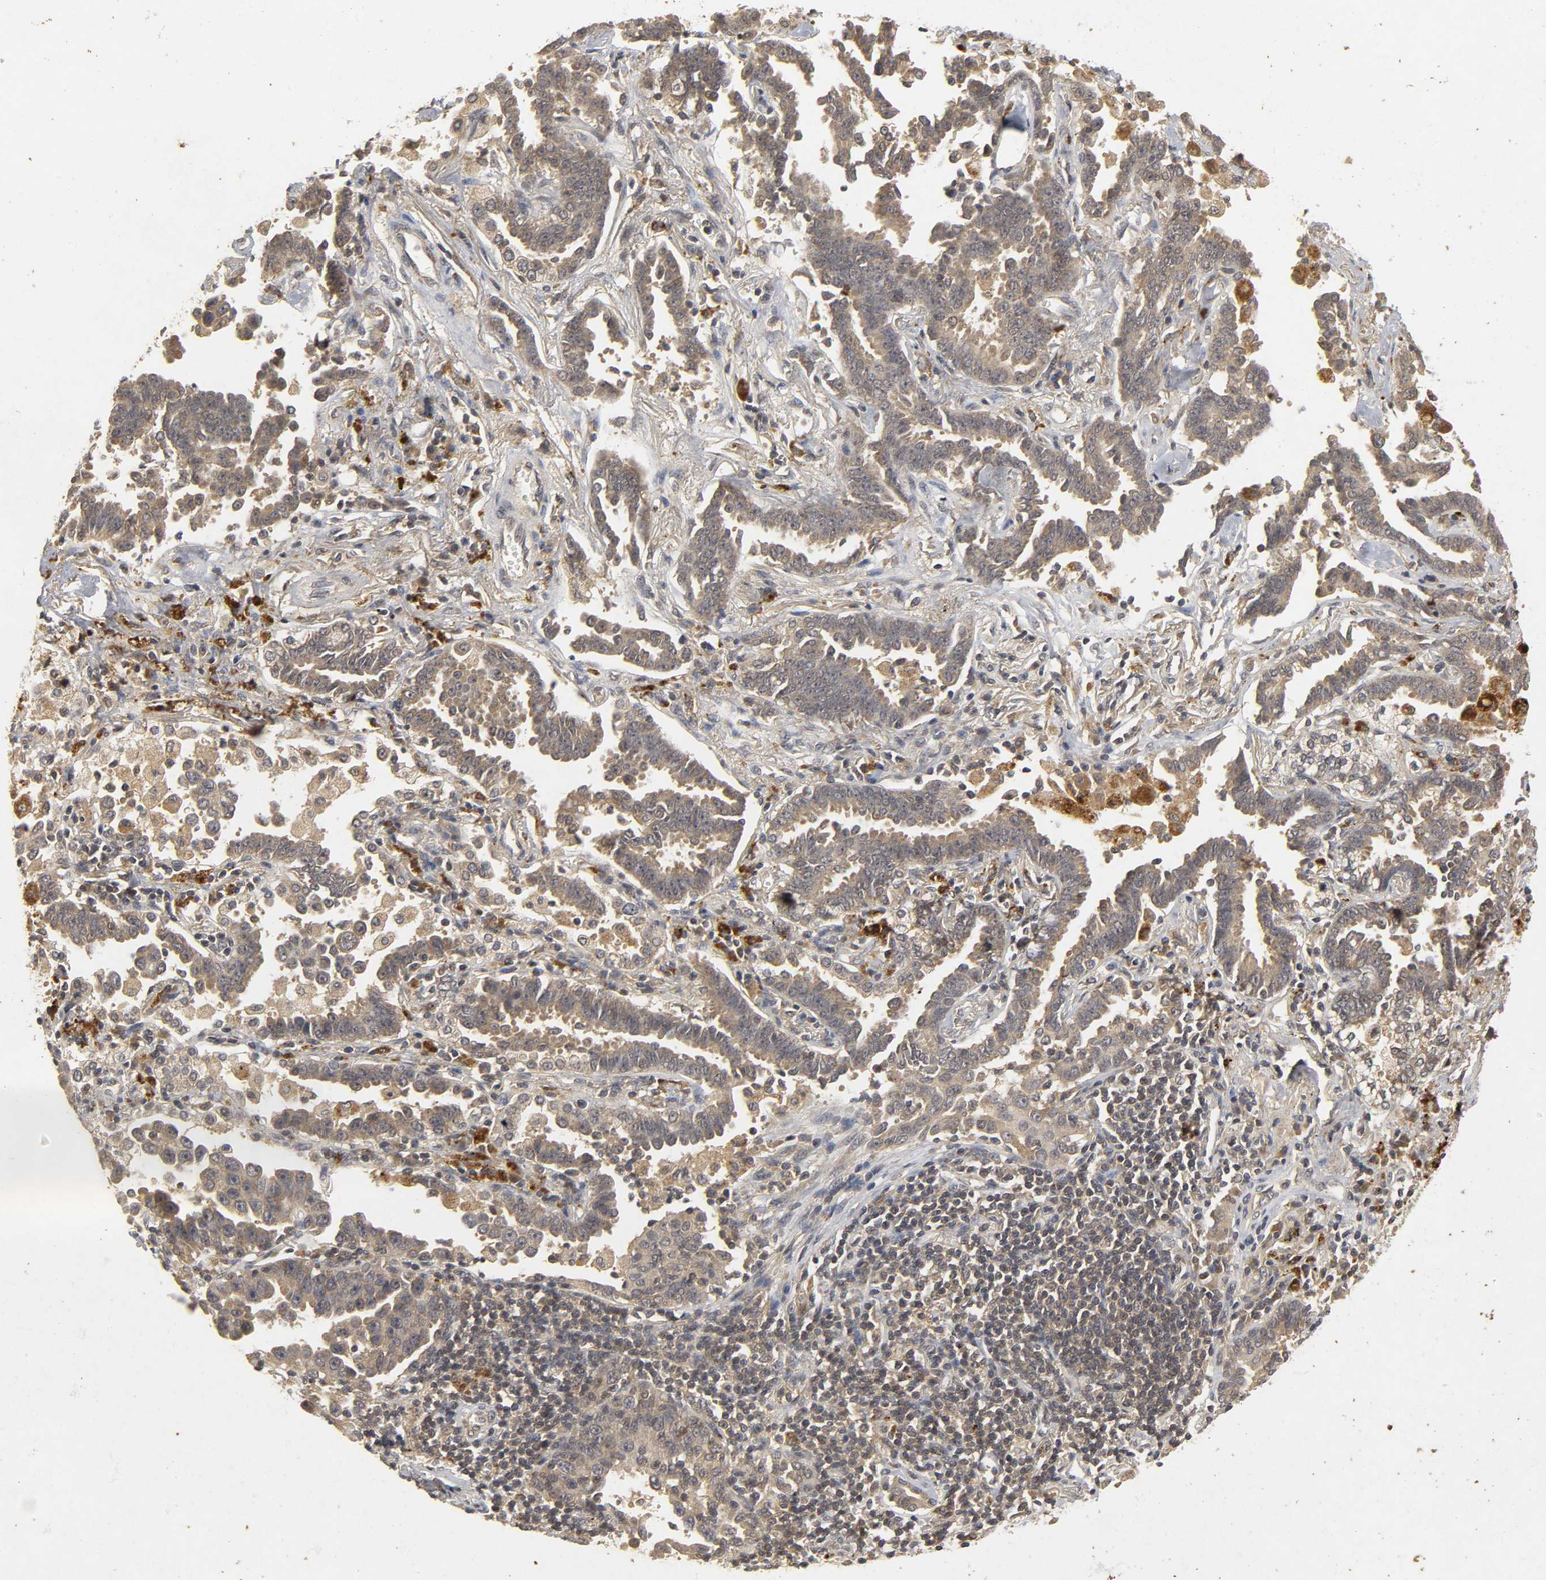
{"staining": {"intensity": "weak", "quantity": ">75%", "location": "cytoplasmic/membranous"}, "tissue": "lung cancer", "cell_type": "Tumor cells", "image_type": "cancer", "snomed": [{"axis": "morphology", "description": "Adenocarcinoma, NOS"}, {"axis": "topography", "description": "Lung"}], "caption": "Lung cancer was stained to show a protein in brown. There is low levels of weak cytoplasmic/membranous positivity in about >75% of tumor cells. Immunohistochemistry (ihc) stains the protein in brown and the nuclei are stained blue.", "gene": "TRAF6", "patient": {"sex": "female", "age": 64}}